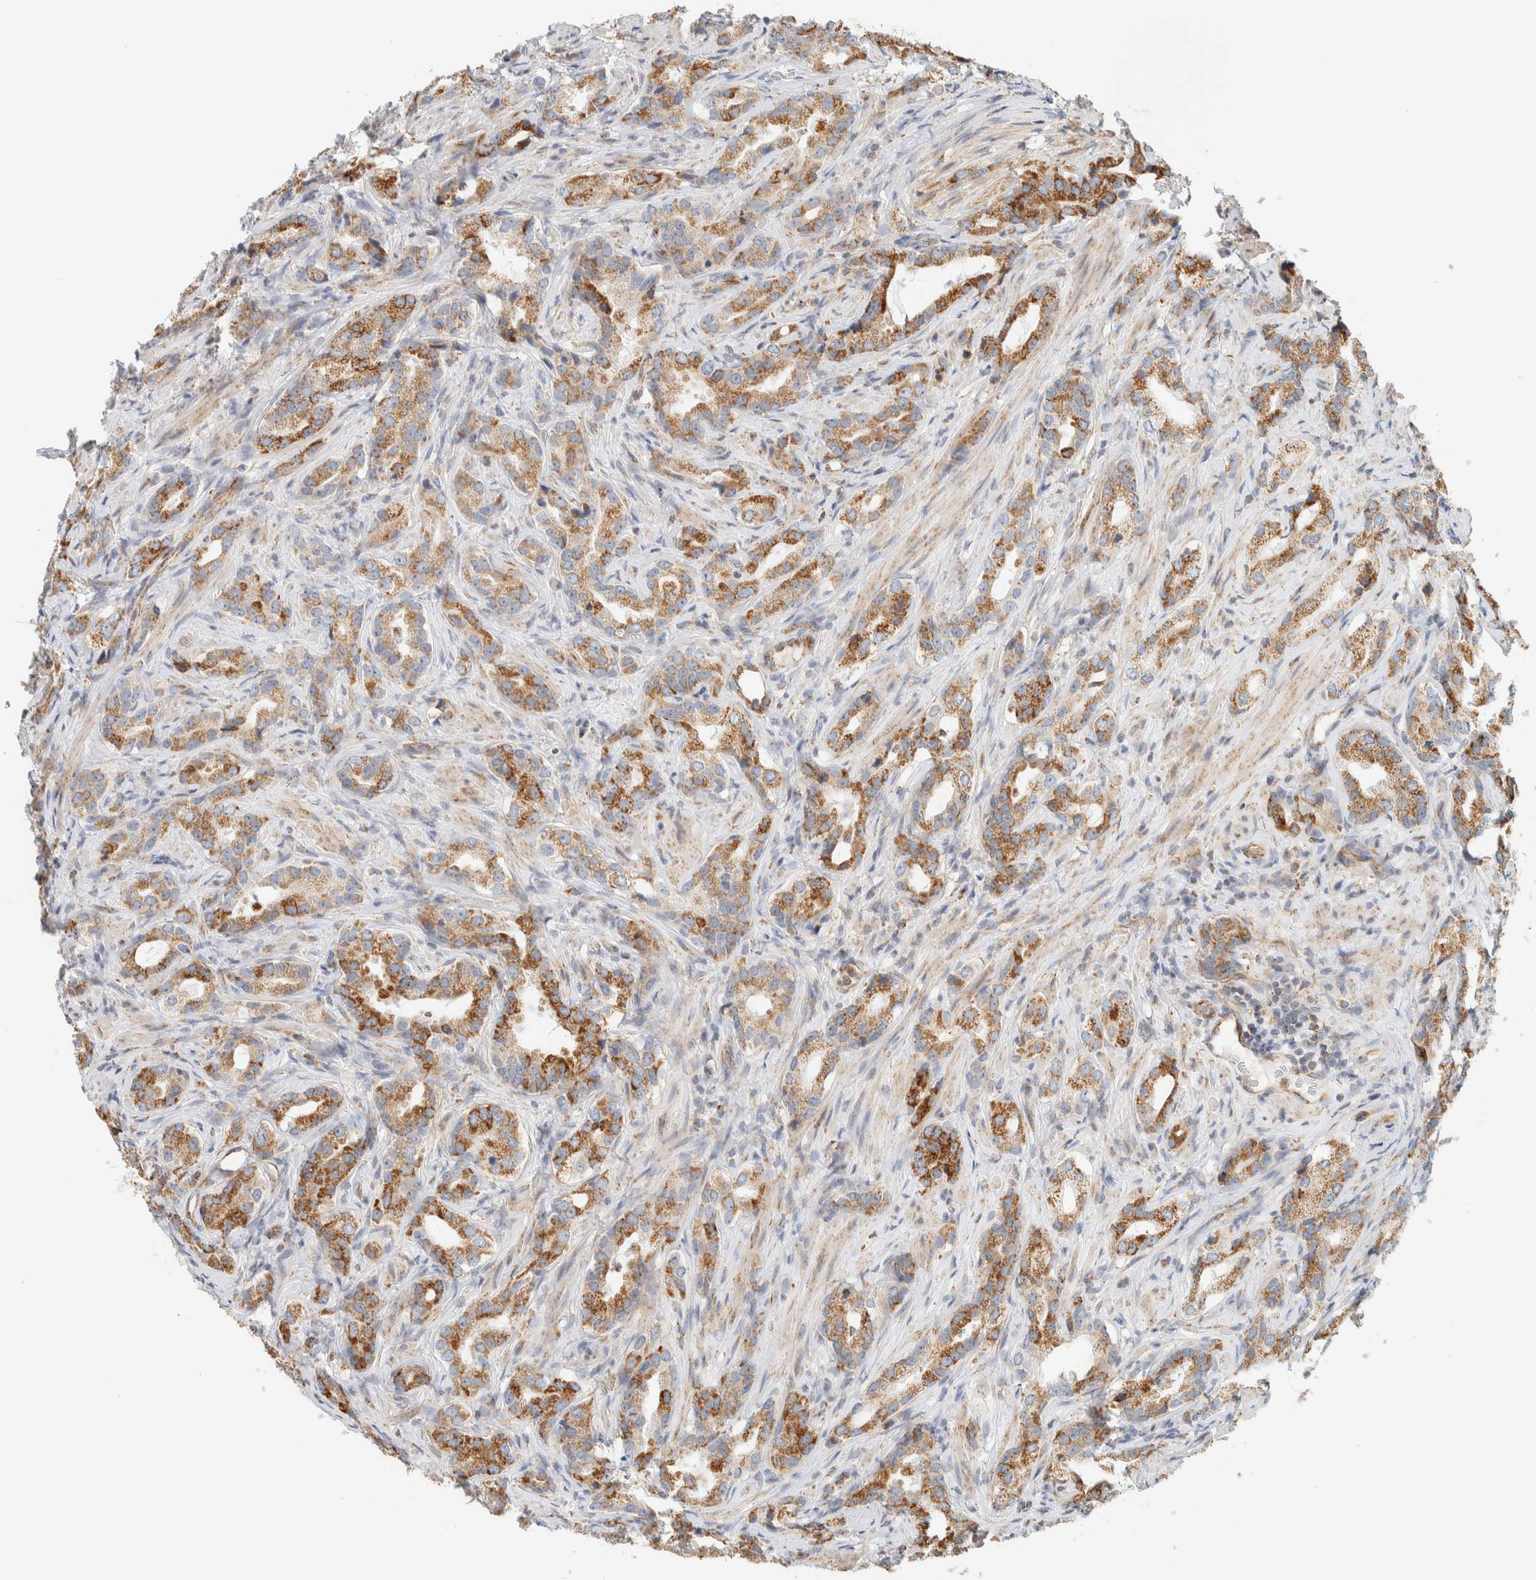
{"staining": {"intensity": "moderate", "quantity": ">75%", "location": "cytoplasmic/membranous"}, "tissue": "prostate cancer", "cell_type": "Tumor cells", "image_type": "cancer", "snomed": [{"axis": "morphology", "description": "Adenocarcinoma, High grade"}, {"axis": "topography", "description": "Prostate"}], "caption": "IHC of high-grade adenocarcinoma (prostate) reveals medium levels of moderate cytoplasmic/membranous staining in approximately >75% of tumor cells.", "gene": "KIFAP3", "patient": {"sex": "male", "age": 63}}